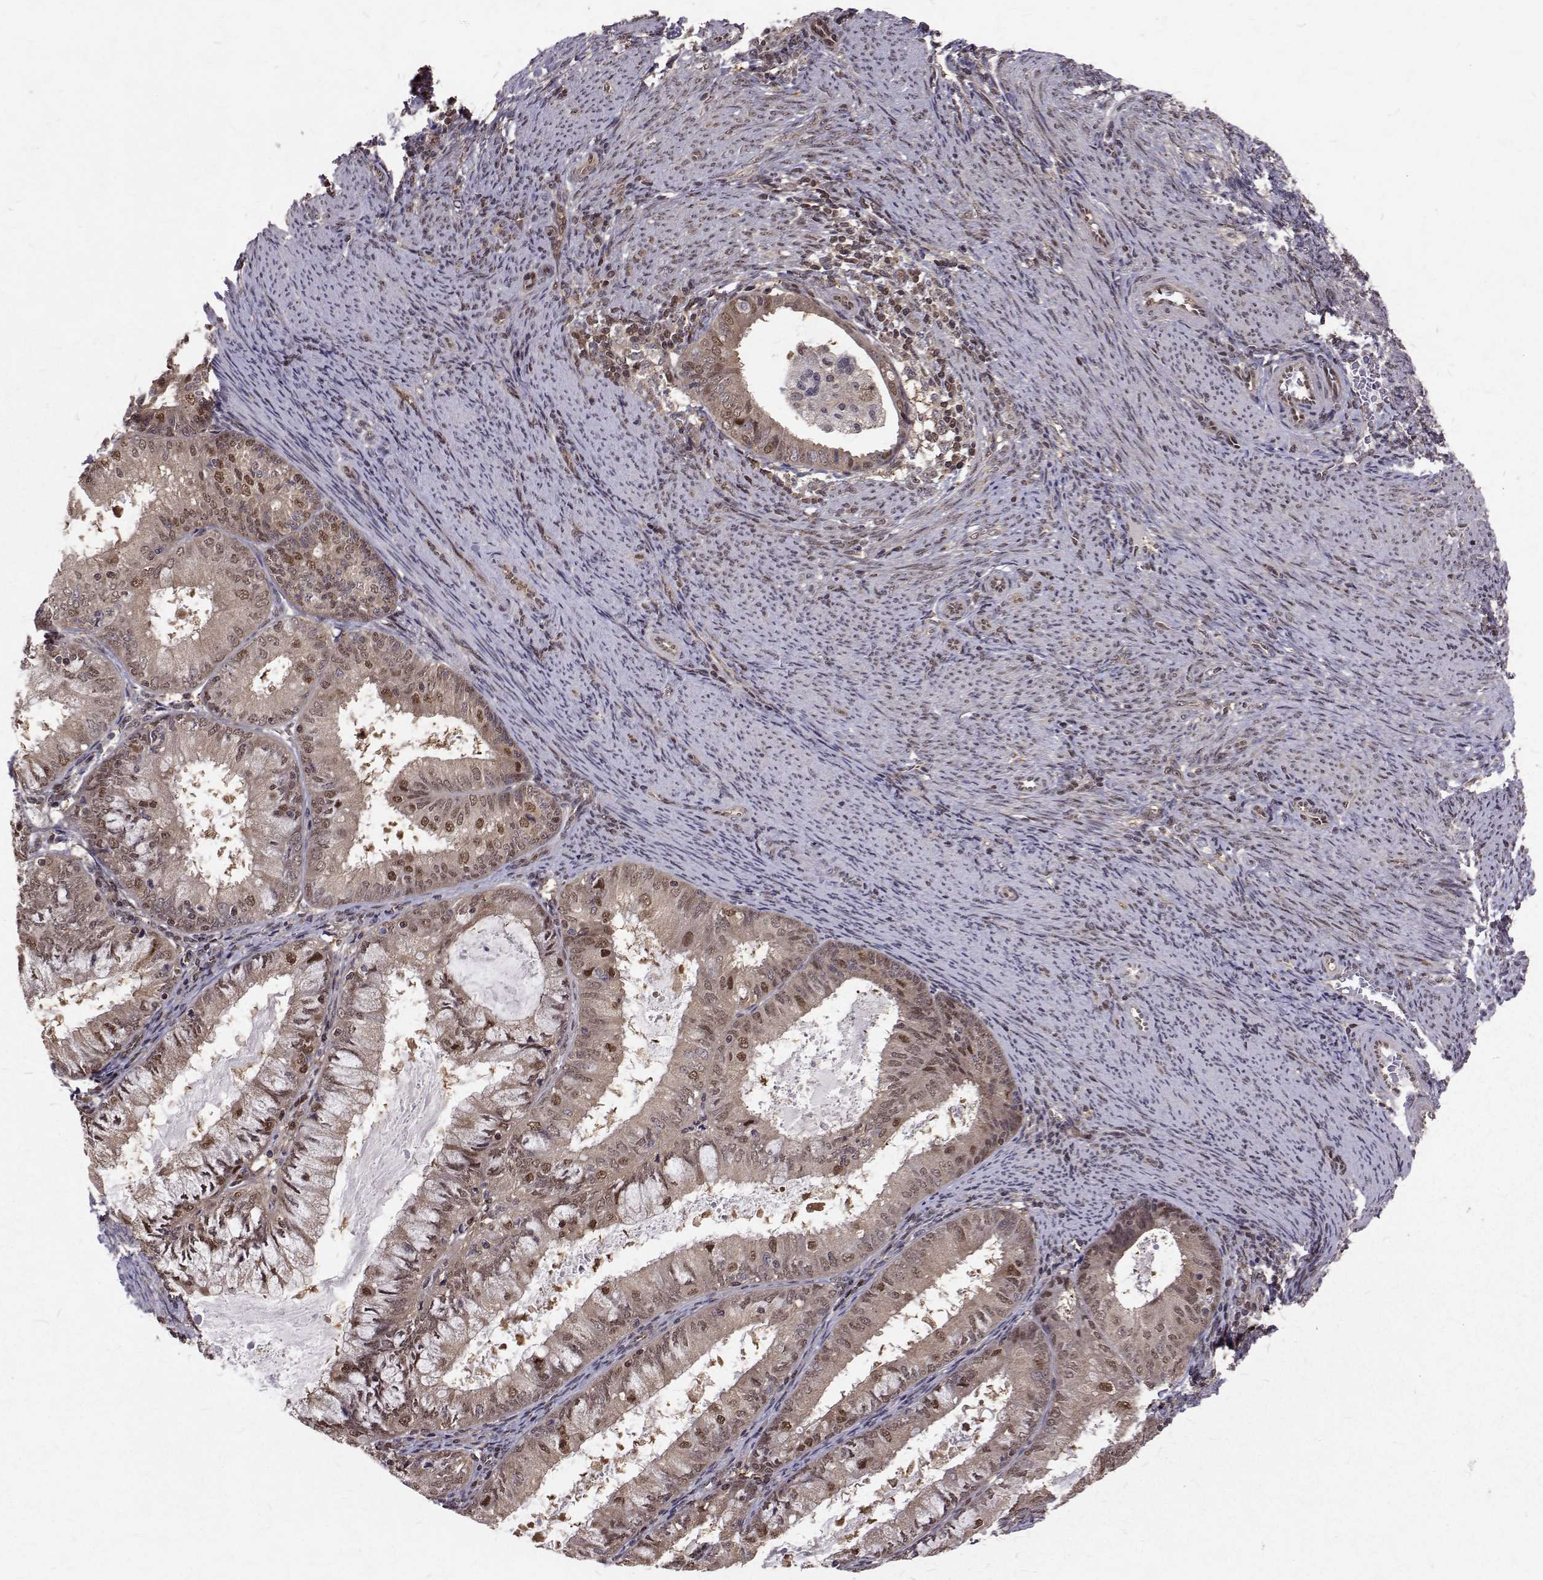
{"staining": {"intensity": "moderate", "quantity": ">75%", "location": "cytoplasmic/membranous,nuclear"}, "tissue": "endometrial cancer", "cell_type": "Tumor cells", "image_type": "cancer", "snomed": [{"axis": "morphology", "description": "Adenocarcinoma, NOS"}, {"axis": "topography", "description": "Endometrium"}], "caption": "Endometrial cancer (adenocarcinoma) stained with immunohistochemistry demonstrates moderate cytoplasmic/membranous and nuclear positivity in about >75% of tumor cells.", "gene": "NIF3L1", "patient": {"sex": "female", "age": 57}}